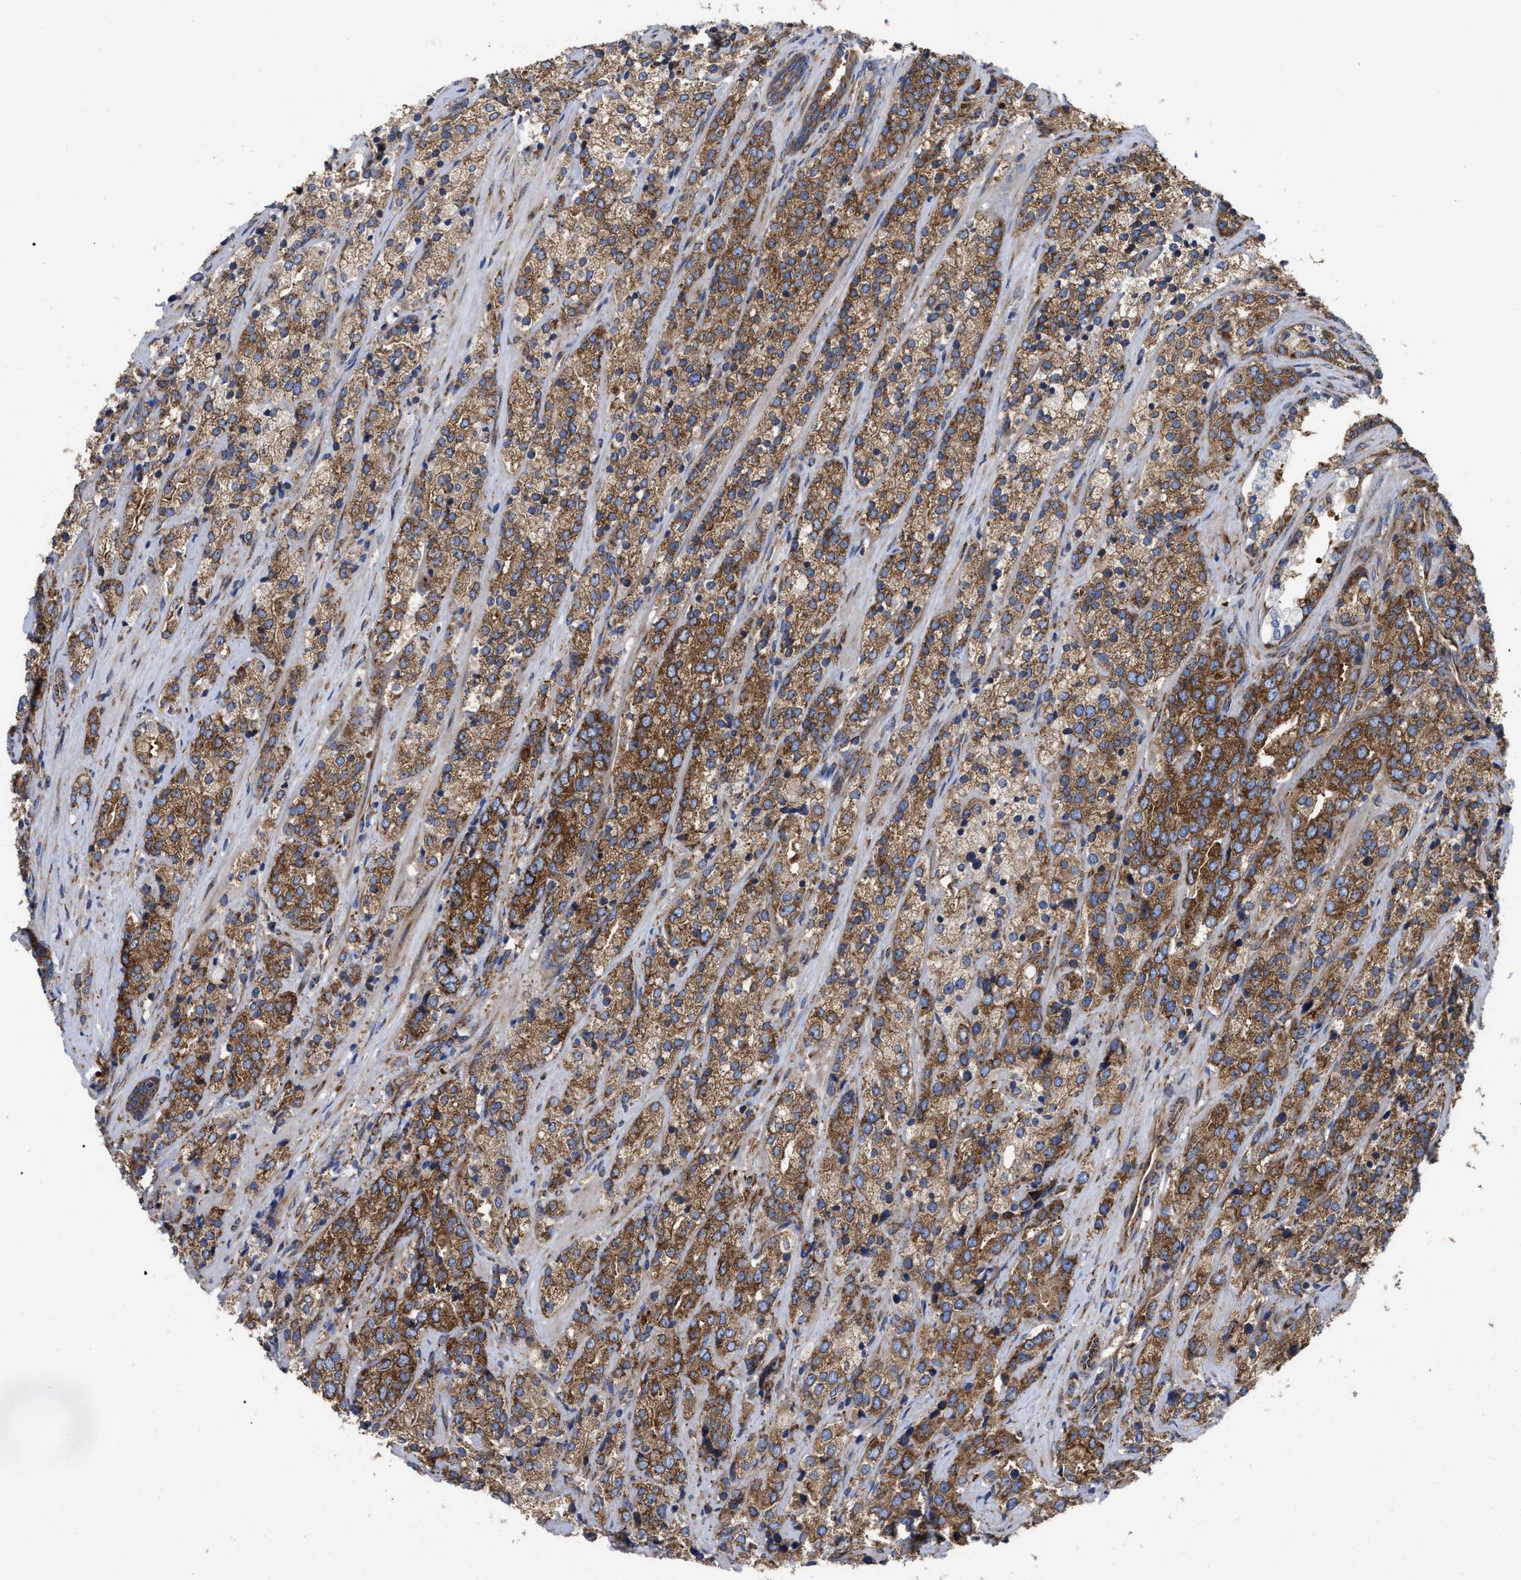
{"staining": {"intensity": "strong", "quantity": ">75%", "location": "cytoplasmic/membranous"}, "tissue": "prostate cancer", "cell_type": "Tumor cells", "image_type": "cancer", "snomed": [{"axis": "morphology", "description": "Adenocarcinoma, High grade"}, {"axis": "topography", "description": "Prostate"}], "caption": "Human high-grade adenocarcinoma (prostate) stained with a protein marker exhibits strong staining in tumor cells.", "gene": "FAM120A", "patient": {"sex": "male", "age": 71}}